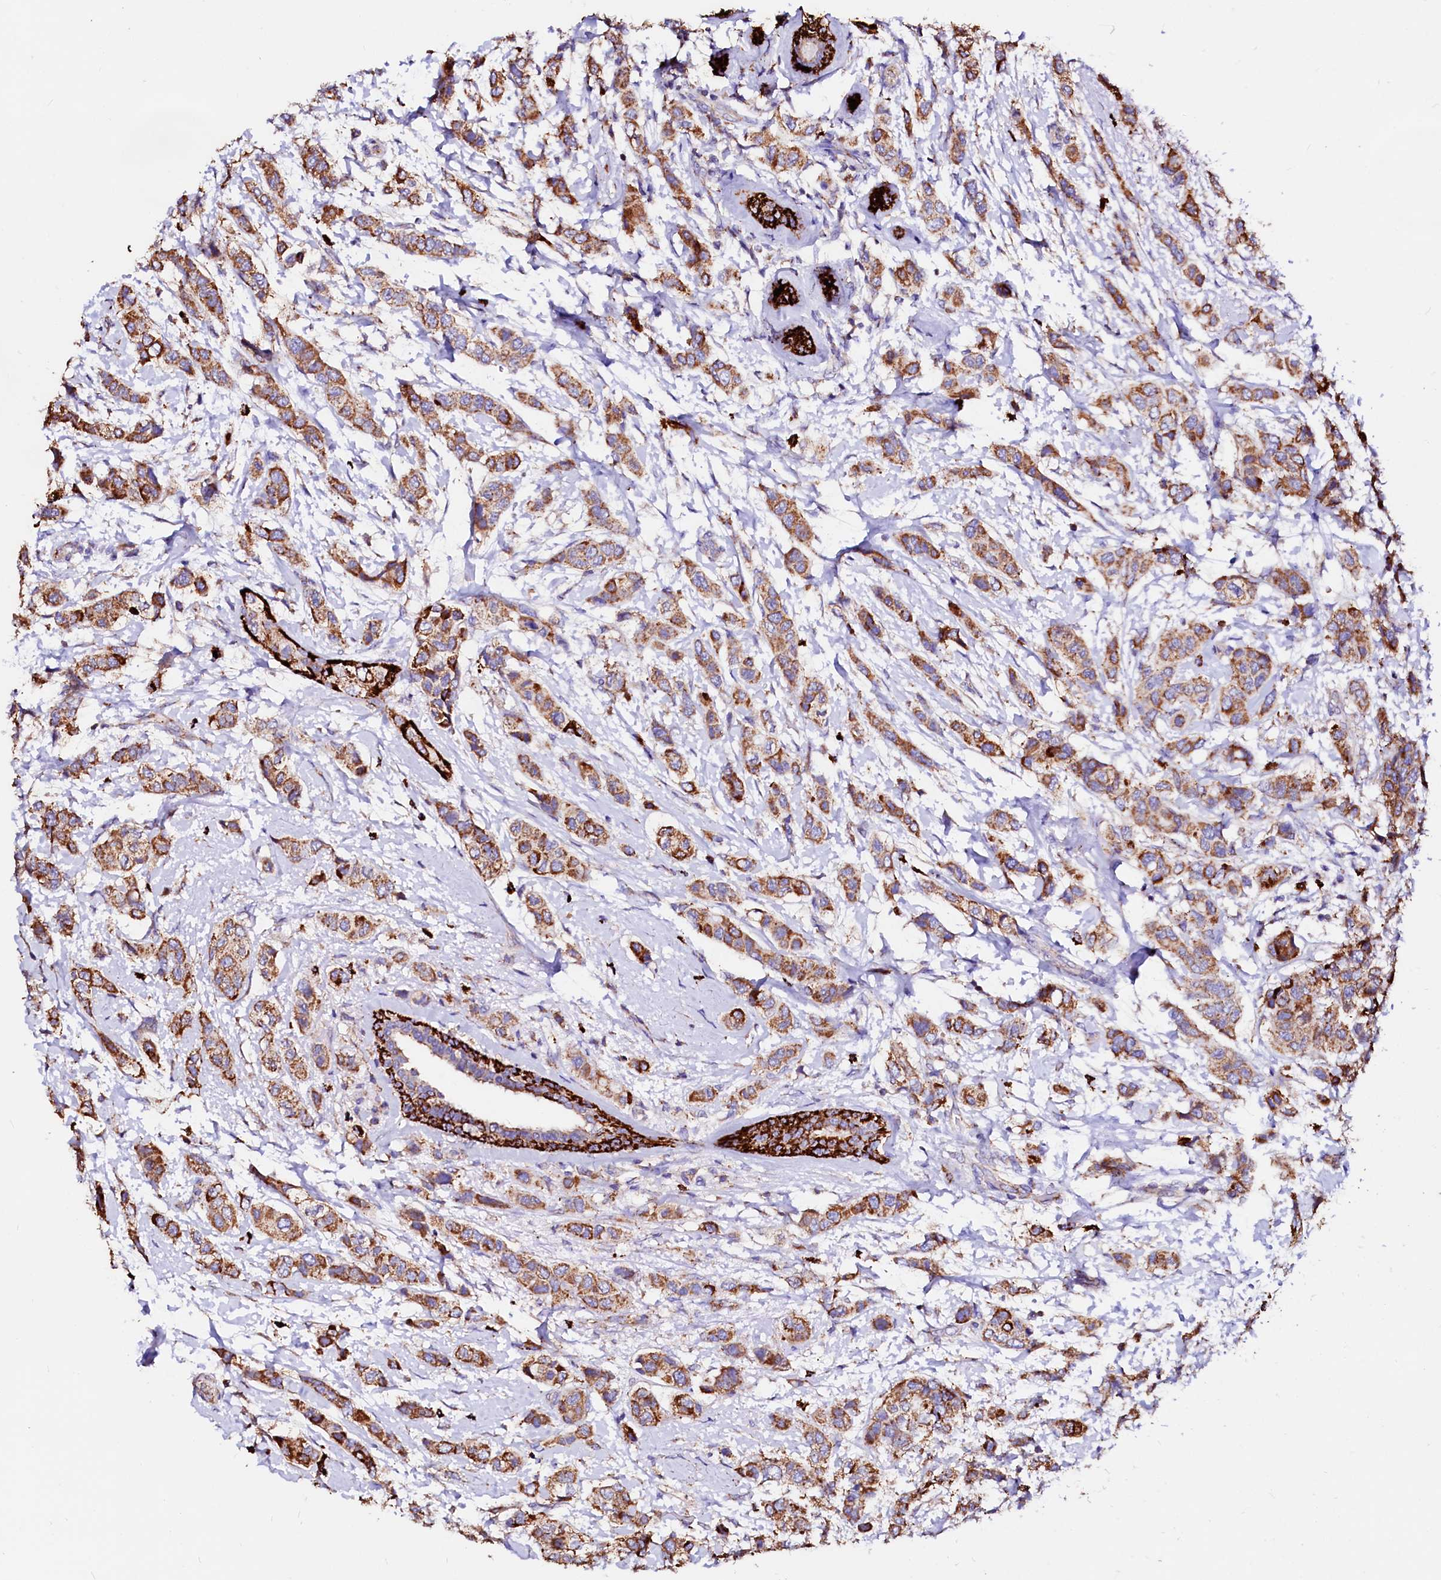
{"staining": {"intensity": "strong", "quantity": ">75%", "location": "cytoplasmic/membranous"}, "tissue": "breast cancer", "cell_type": "Tumor cells", "image_type": "cancer", "snomed": [{"axis": "morphology", "description": "Lobular carcinoma"}, {"axis": "topography", "description": "Breast"}], "caption": "Protein staining of breast lobular carcinoma tissue reveals strong cytoplasmic/membranous positivity in approximately >75% of tumor cells. Immunohistochemistry stains the protein in brown and the nuclei are stained blue.", "gene": "MAOB", "patient": {"sex": "female", "age": 51}}